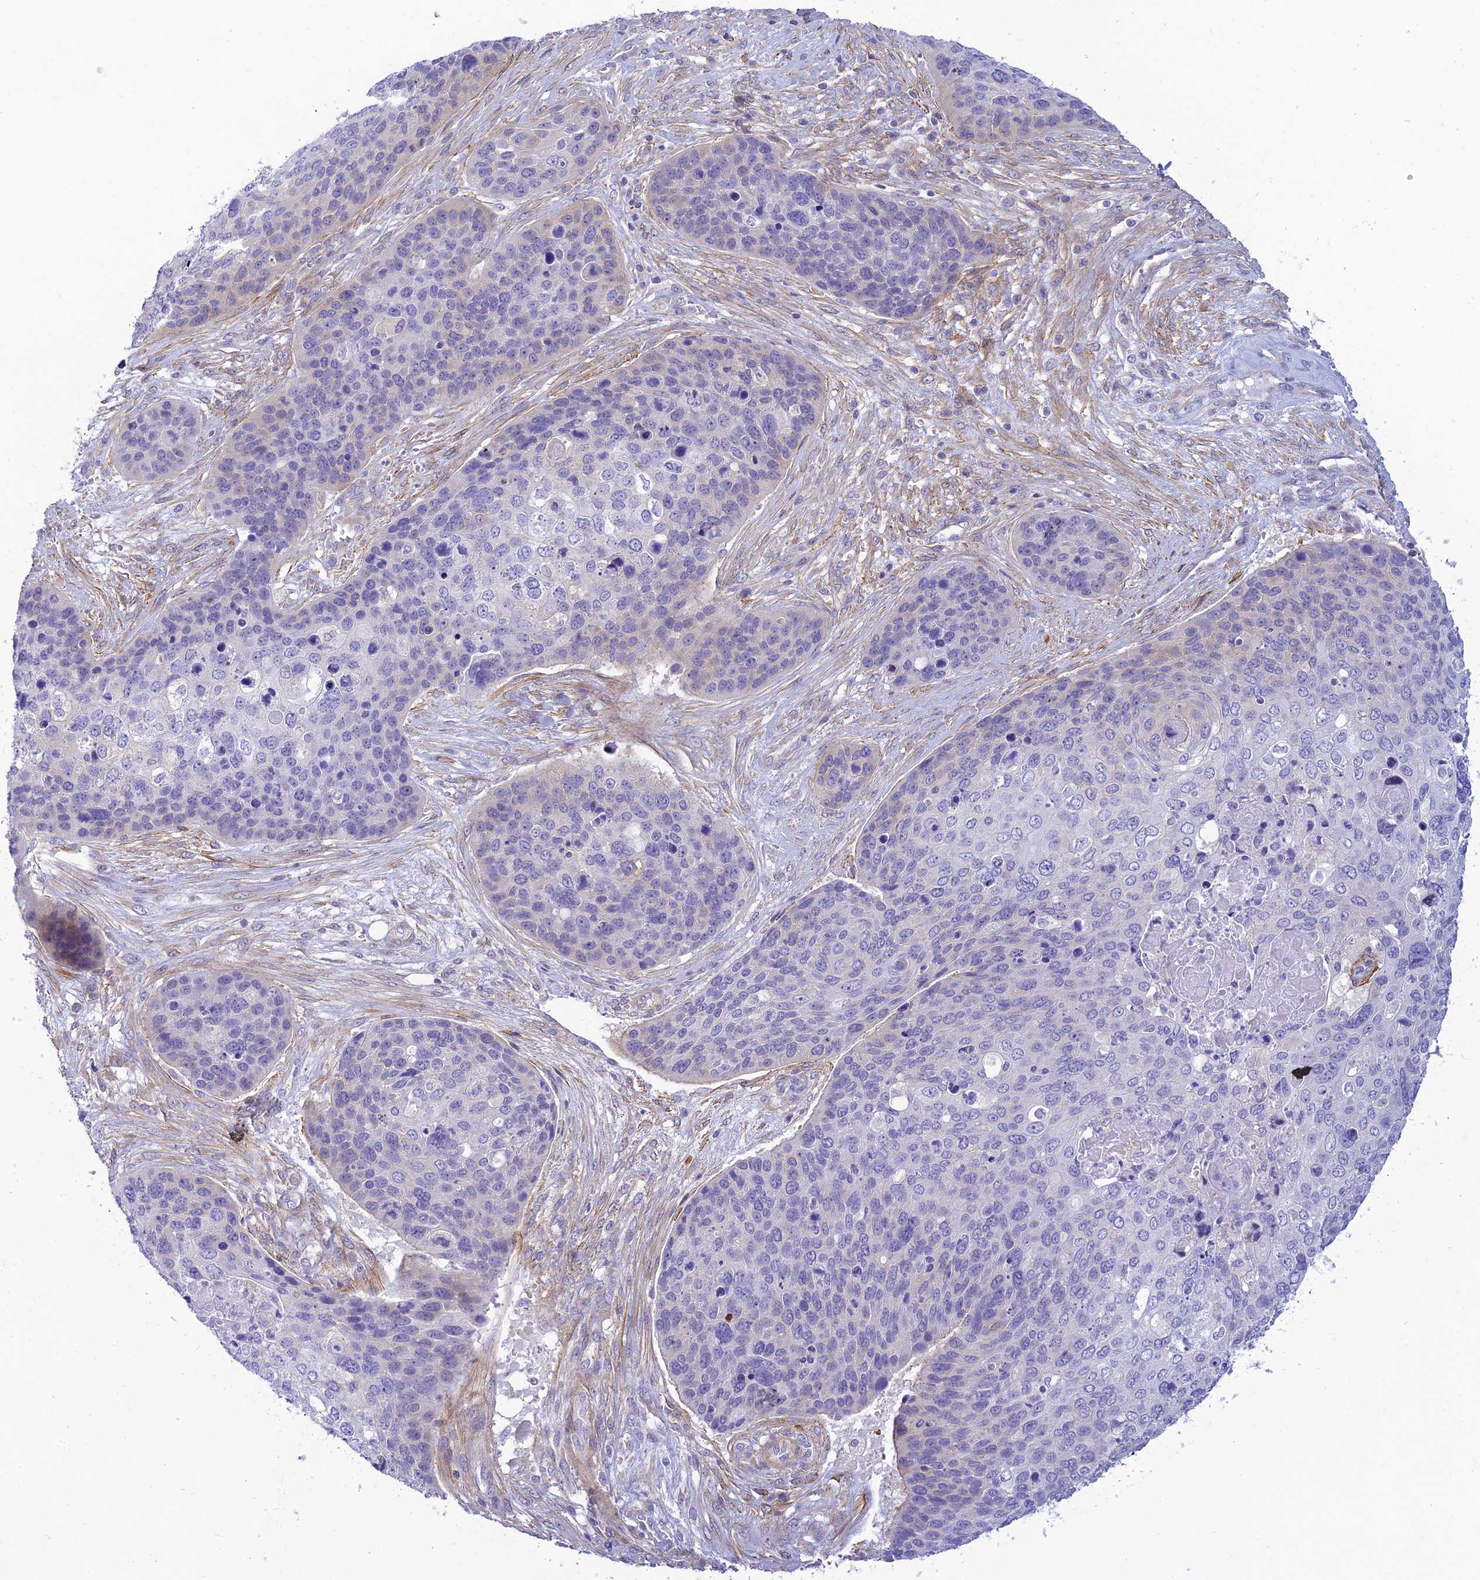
{"staining": {"intensity": "negative", "quantity": "none", "location": "none"}, "tissue": "skin cancer", "cell_type": "Tumor cells", "image_type": "cancer", "snomed": [{"axis": "morphology", "description": "Basal cell carcinoma"}, {"axis": "topography", "description": "Skin"}], "caption": "This is an IHC image of human skin cancer. There is no staining in tumor cells.", "gene": "FBXW4", "patient": {"sex": "female", "age": 74}}